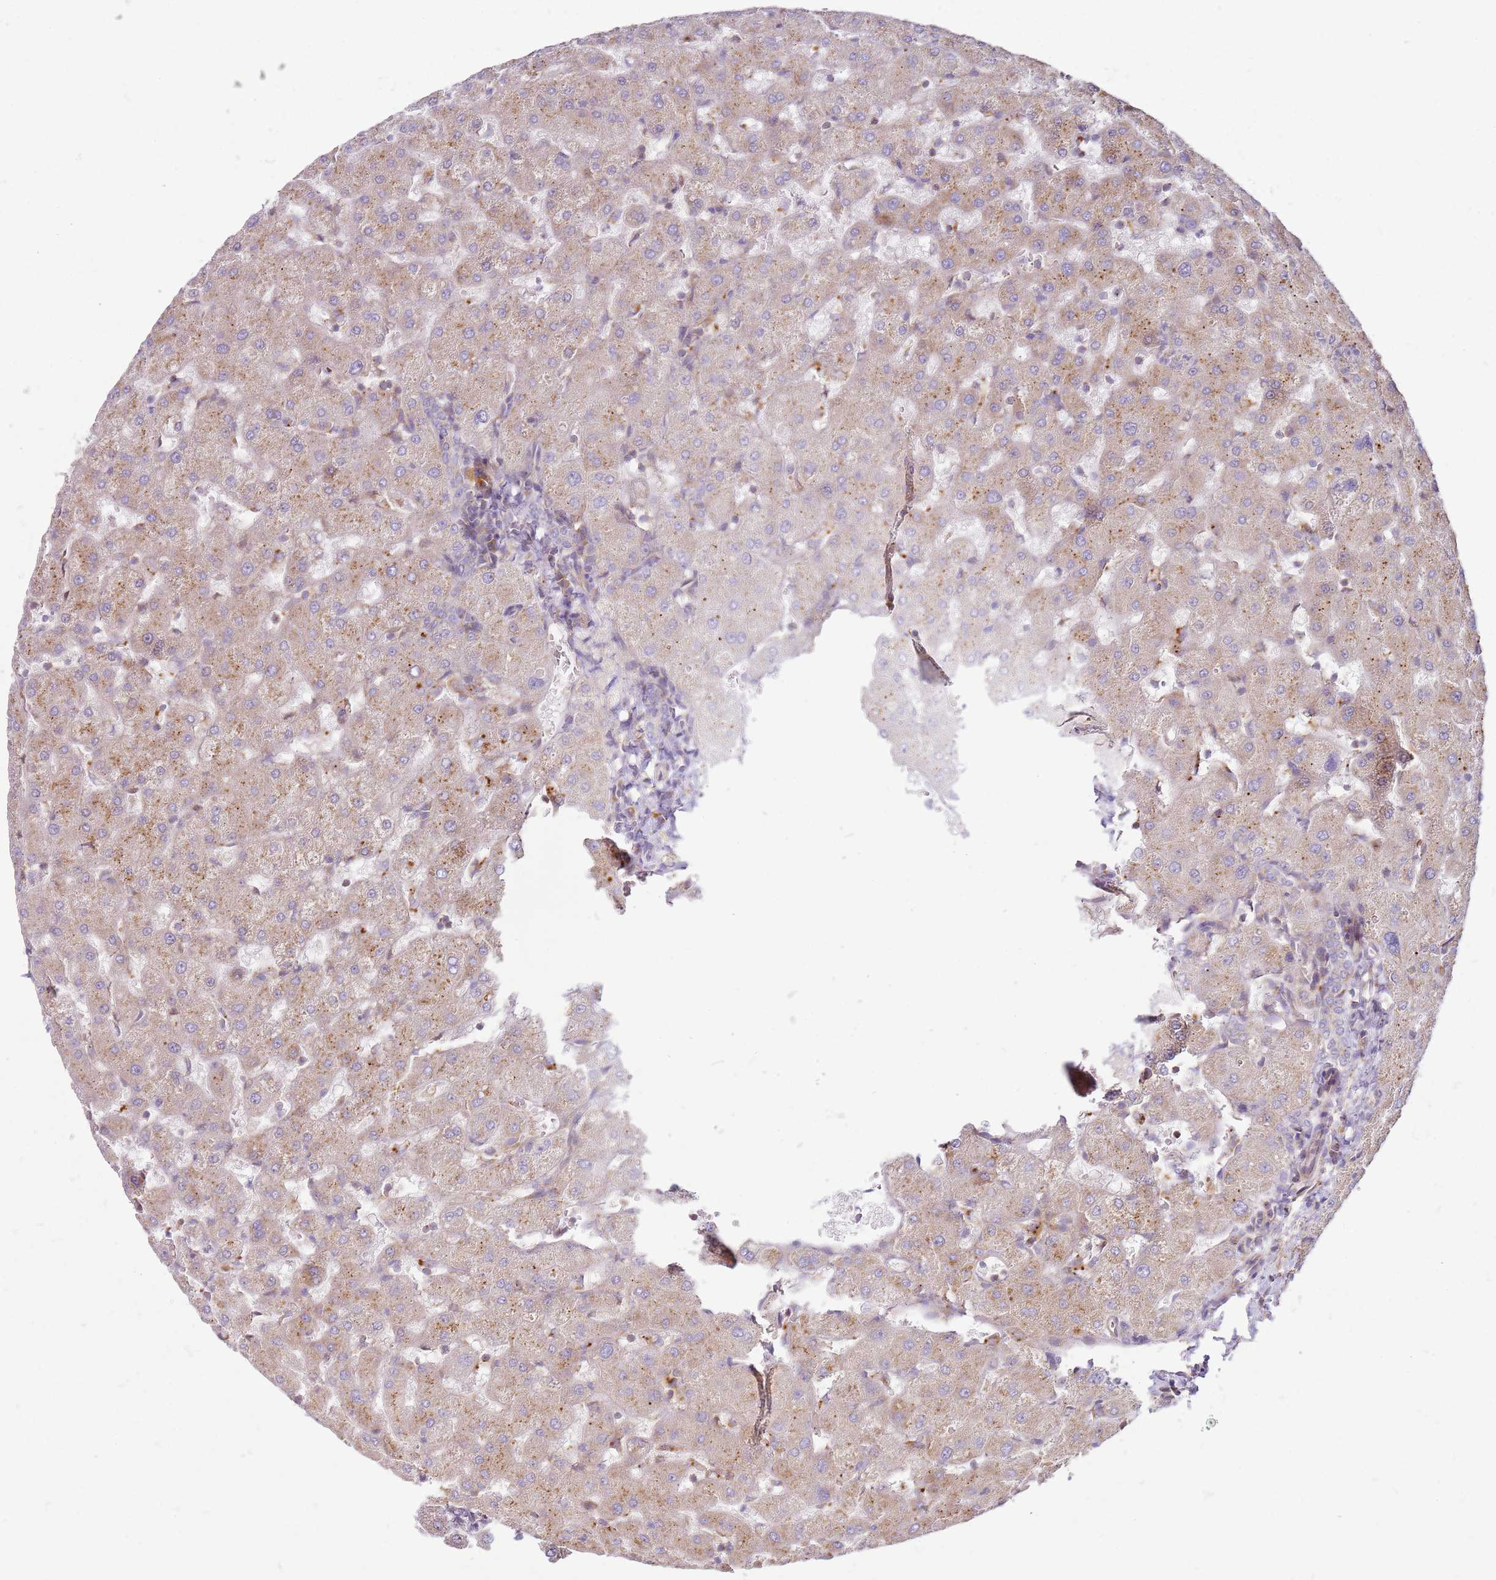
{"staining": {"intensity": "negative", "quantity": "none", "location": "none"}, "tissue": "liver", "cell_type": "Cholangiocytes", "image_type": "normal", "snomed": [{"axis": "morphology", "description": "Normal tissue, NOS"}, {"axis": "topography", "description": "Liver"}], "caption": "Immunohistochemistry (IHC) histopathology image of unremarkable liver: liver stained with DAB (3,3'-diaminobenzidine) displays no significant protein expression in cholangiocytes. (DAB (3,3'-diaminobenzidine) immunohistochemistry (IHC) visualized using brightfield microscopy, high magnification).", "gene": "GRAP", "patient": {"sex": "female", "age": 63}}